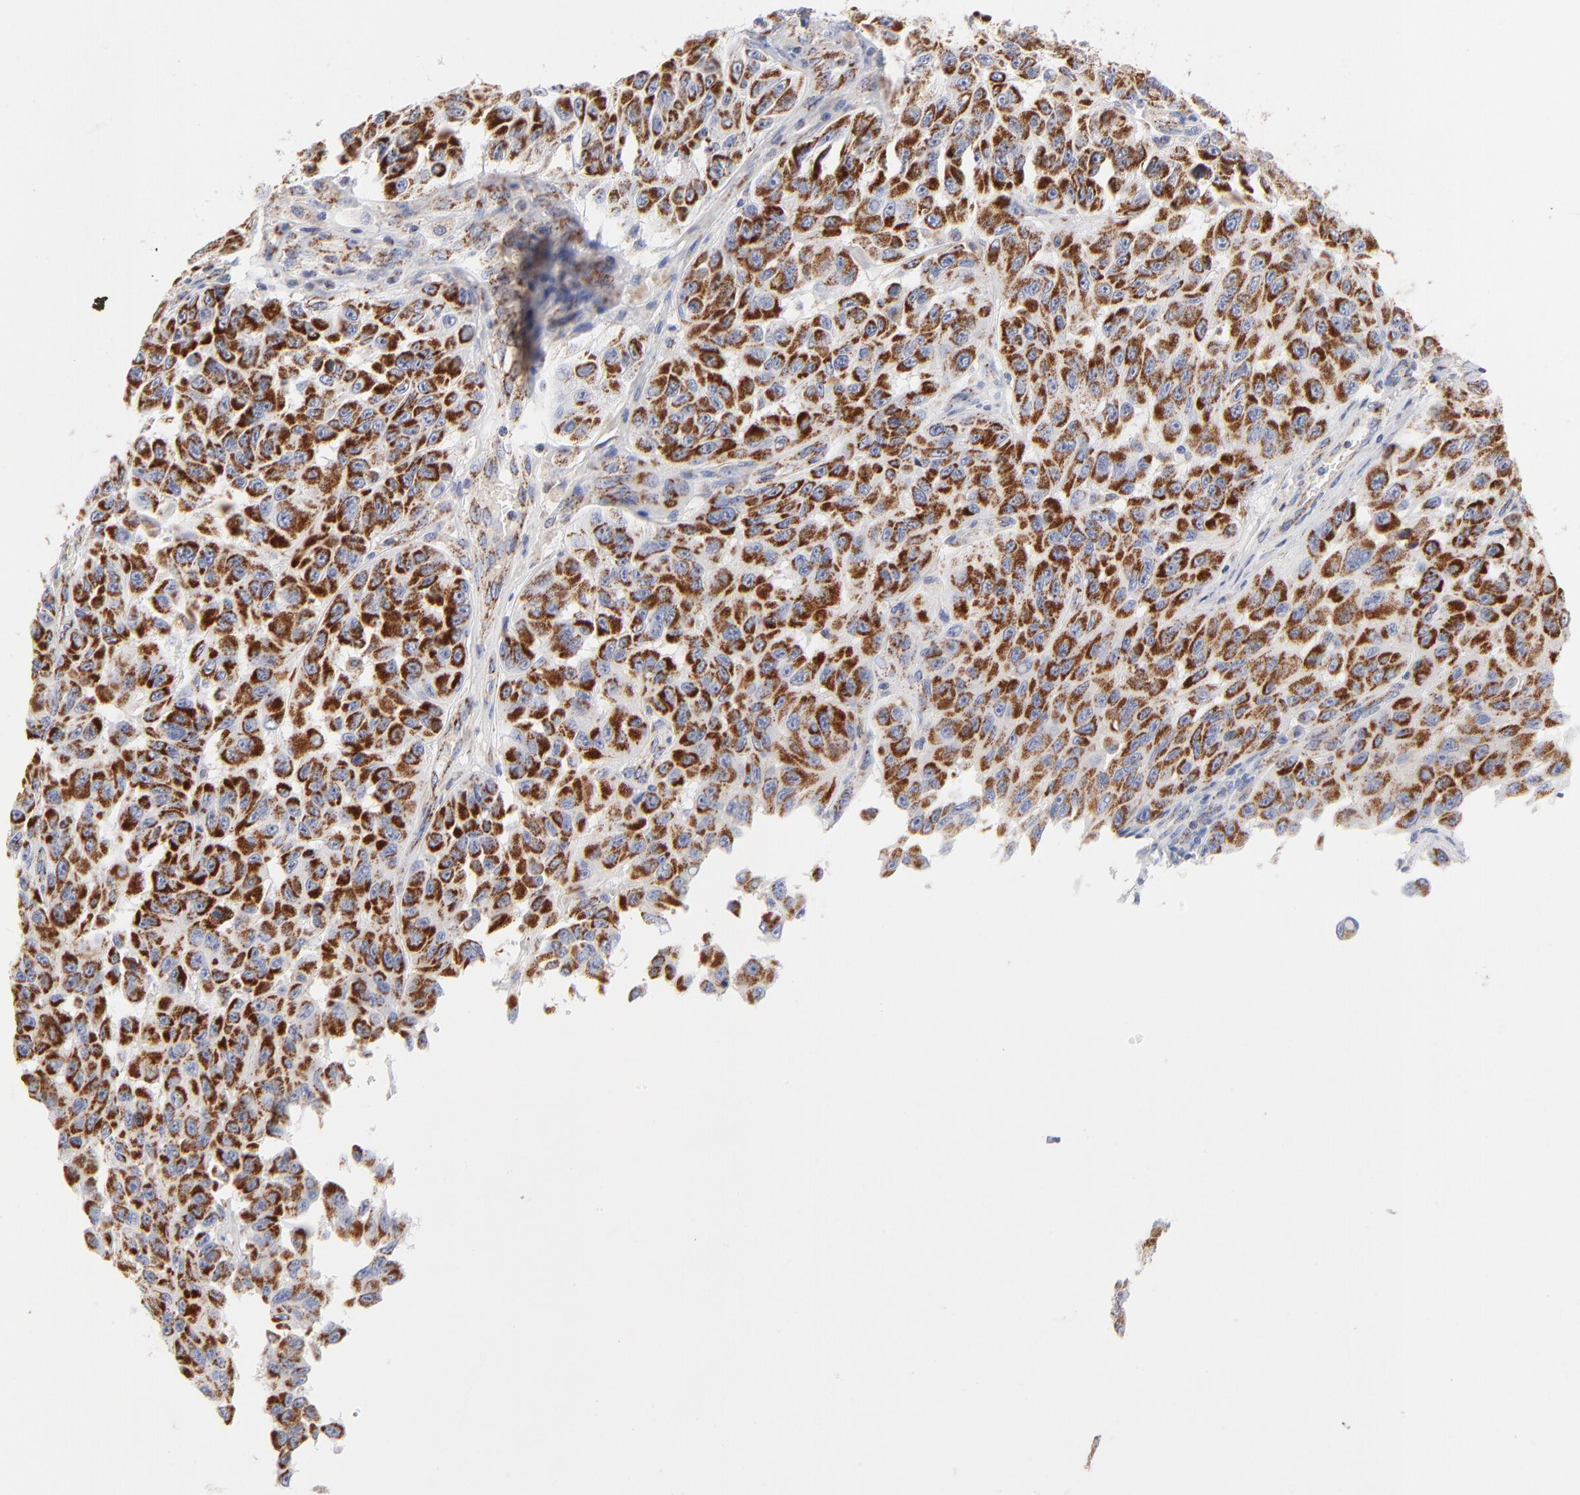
{"staining": {"intensity": "strong", "quantity": ">75%", "location": "cytoplasmic/membranous"}, "tissue": "melanoma", "cell_type": "Tumor cells", "image_type": "cancer", "snomed": [{"axis": "morphology", "description": "Malignant melanoma, NOS"}, {"axis": "topography", "description": "Skin"}], "caption": "Melanoma stained with a protein marker shows strong staining in tumor cells.", "gene": "DLAT", "patient": {"sex": "male", "age": 30}}